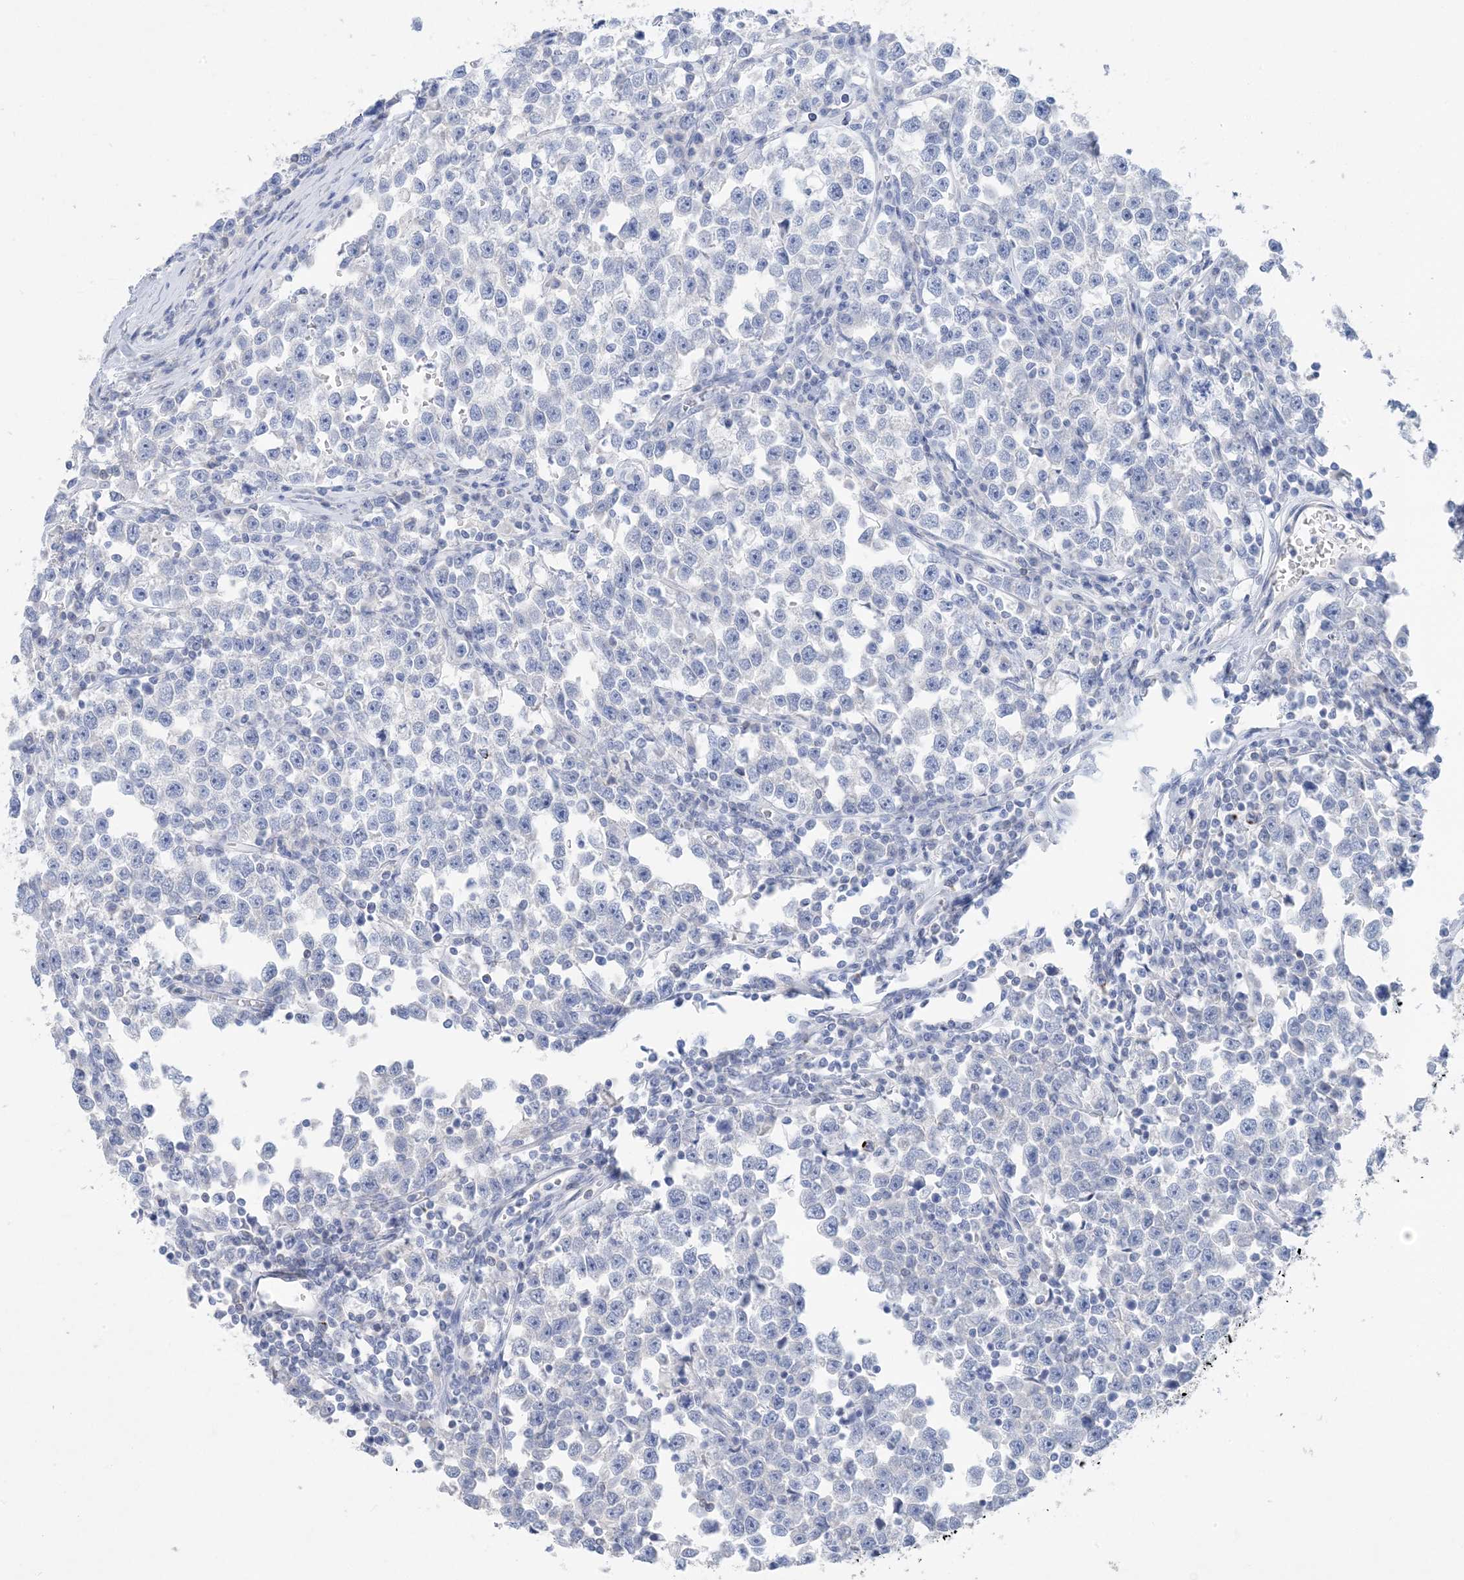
{"staining": {"intensity": "negative", "quantity": "none", "location": "none"}, "tissue": "testis cancer", "cell_type": "Tumor cells", "image_type": "cancer", "snomed": [{"axis": "morphology", "description": "Normal tissue, NOS"}, {"axis": "morphology", "description": "Seminoma, NOS"}, {"axis": "topography", "description": "Testis"}], "caption": "A high-resolution histopathology image shows immunohistochemistry staining of testis seminoma, which exhibits no significant staining in tumor cells.", "gene": "SH3YL1", "patient": {"sex": "male", "age": 43}}